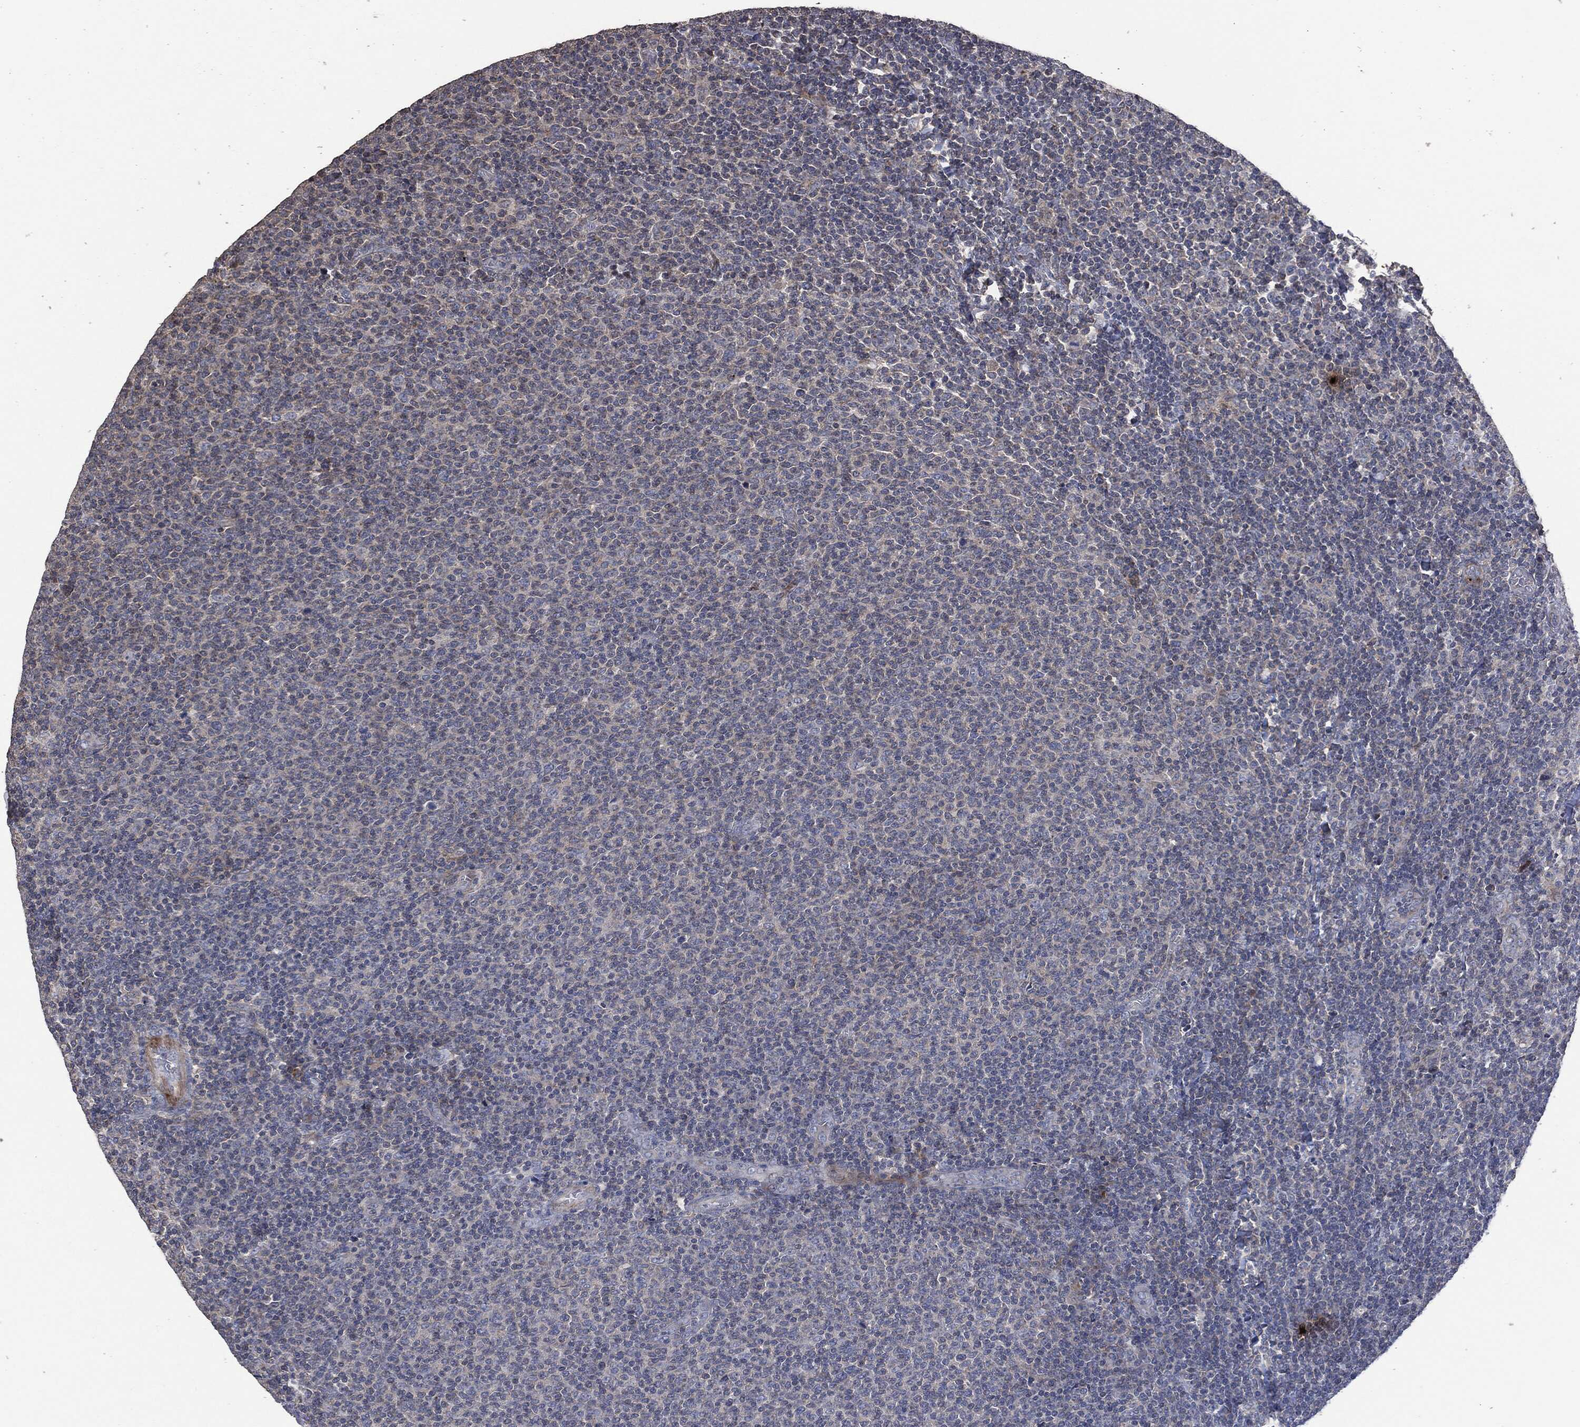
{"staining": {"intensity": "negative", "quantity": "none", "location": "none"}, "tissue": "lymphoma", "cell_type": "Tumor cells", "image_type": "cancer", "snomed": [{"axis": "morphology", "description": "Malignant lymphoma, non-Hodgkin's type, Low grade"}, {"axis": "topography", "description": "Lymph node"}], "caption": "This is a photomicrograph of IHC staining of malignant lymphoma, non-Hodgkin's type (low-grade), which shows no positivity in tumor cells.", "gene": "MSLN", "patient": {"sex": "male", "age": 52}}